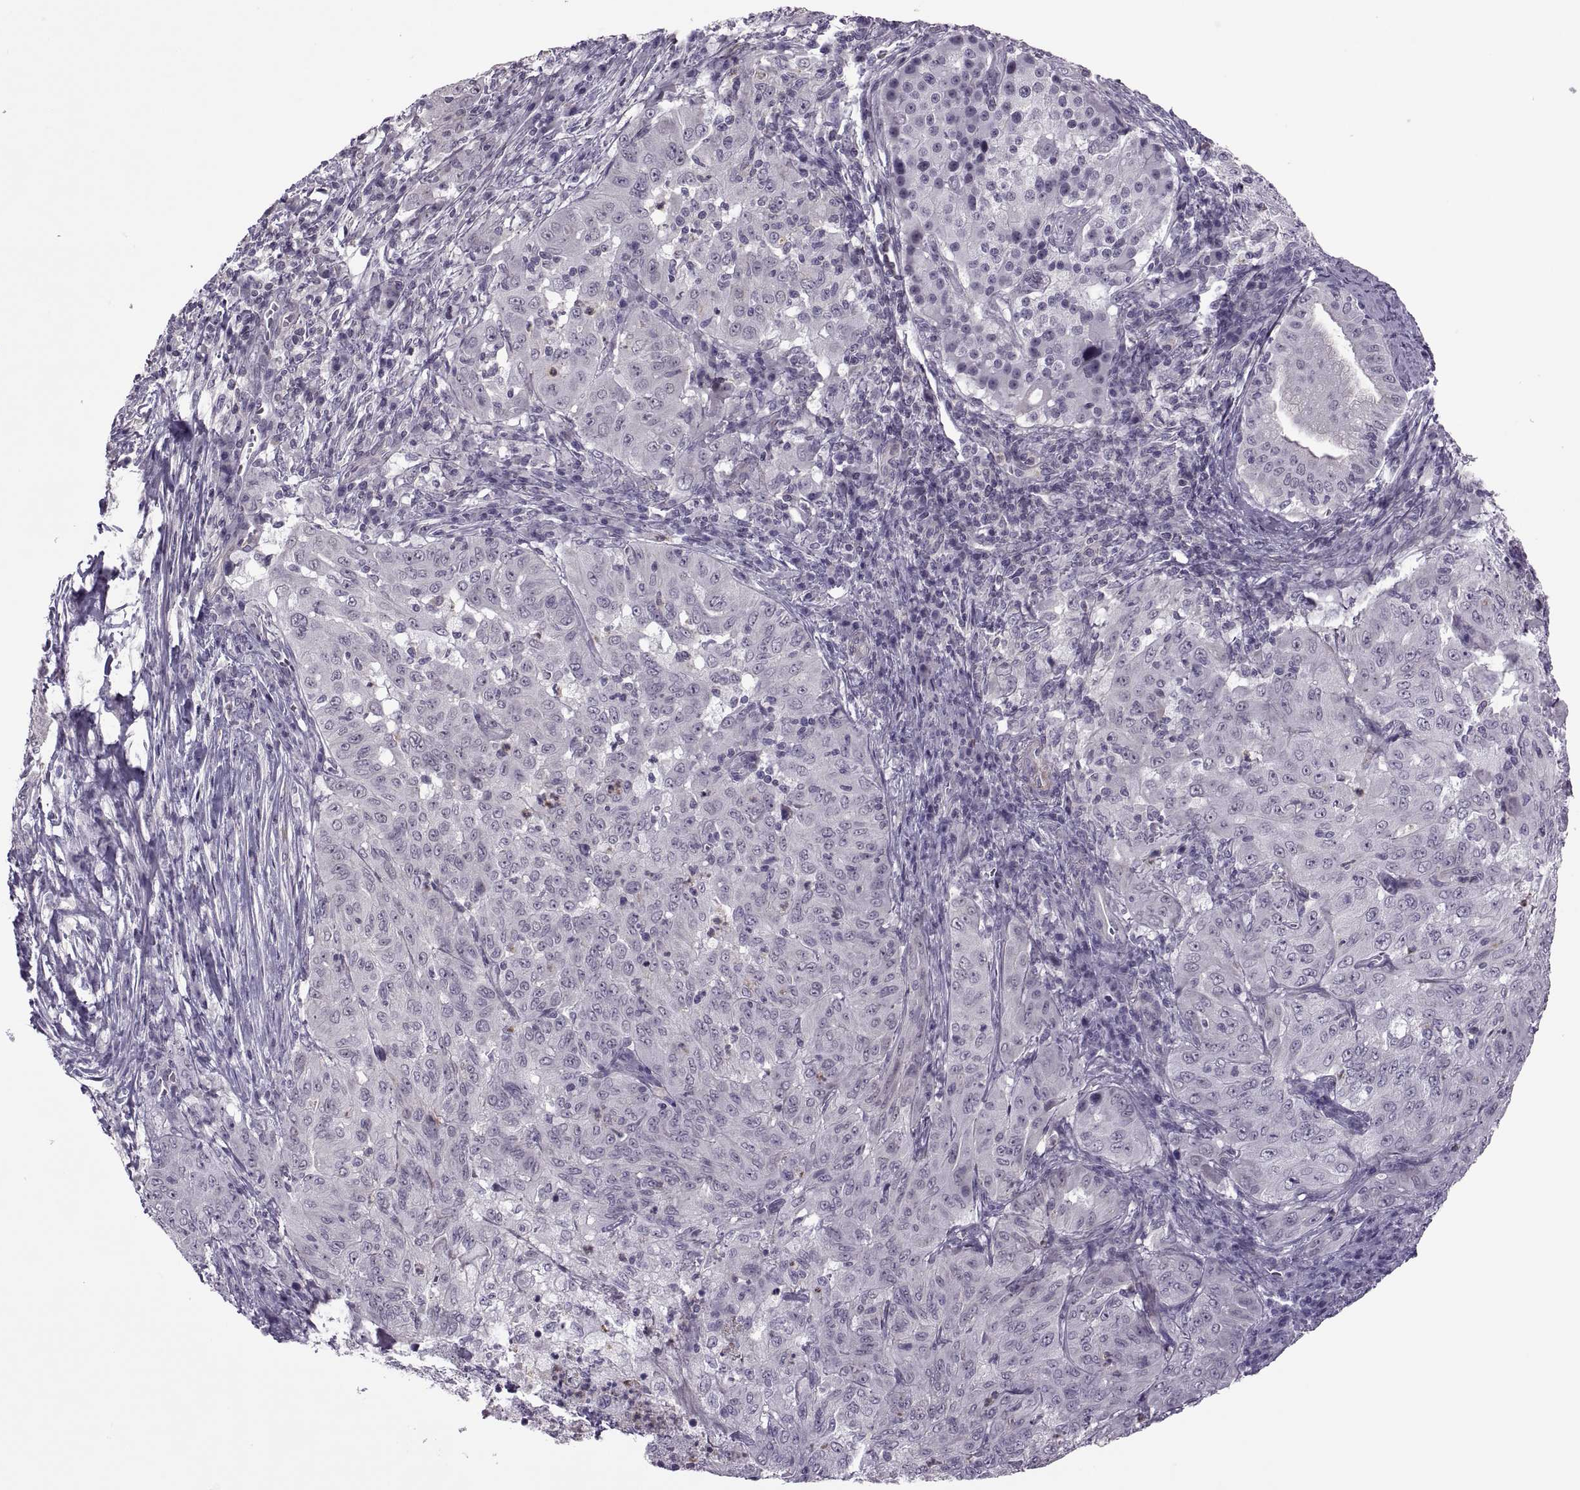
{"staining": {"intensity": "negative", "quantity": "none", "location": "none"}, "tissue": "pancreatic cancer", "cell_type": "Tumor cells", "image_type": "cancer", "snomed": [{"axis": "morphology", "description": "Adenocarcinoma, NOS"}, {"axis": "topography", "description": "Pancreas"}], "caption": "The histopathology image exhibits no staining of tumor cells in pancreatic adenocarcinoma.", "gene": "ODF3", "patient": {"sex": "male", "age": 63}}